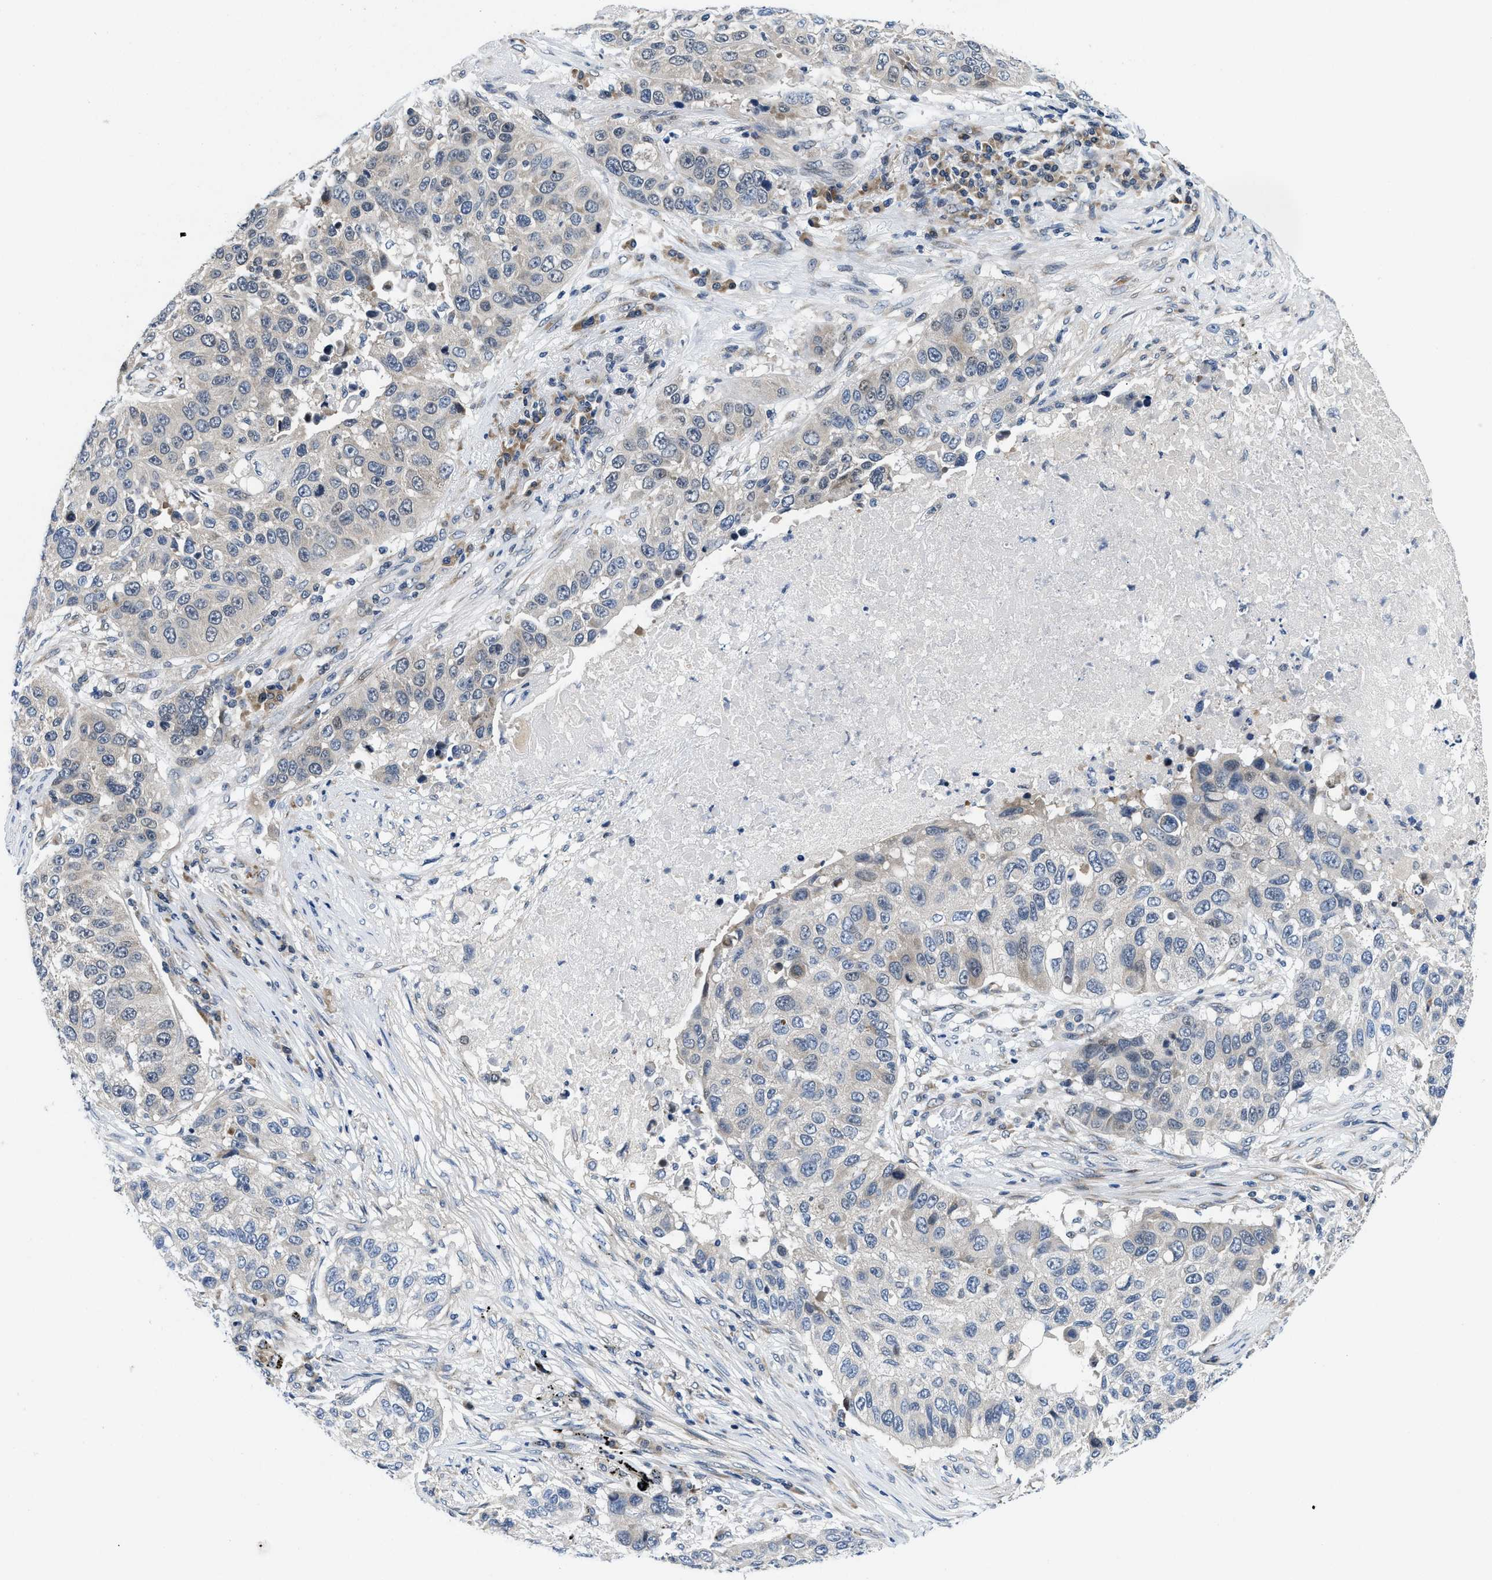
{"staining": {"intensity": "weak", "quantity": "<25%", "location": "cytoplasmic/membranous"}, "tissue": "lung cancer", "cell_type": "Tumor cells", "image_type": "cancer", "snomed": [{"axis": "morphology", "description": "Squamous cell carcinoma, NOS"}, {"axis": "topography", "description": "Lung"}], "caption": "An IHC micrograph of squamous cell carcinoma (lung) is shown. There is no staining in tumor cells of squamous cell carcinoma (lung).", "gene": "IKBKE", "patient": {"sex": "male", "age": 57}}